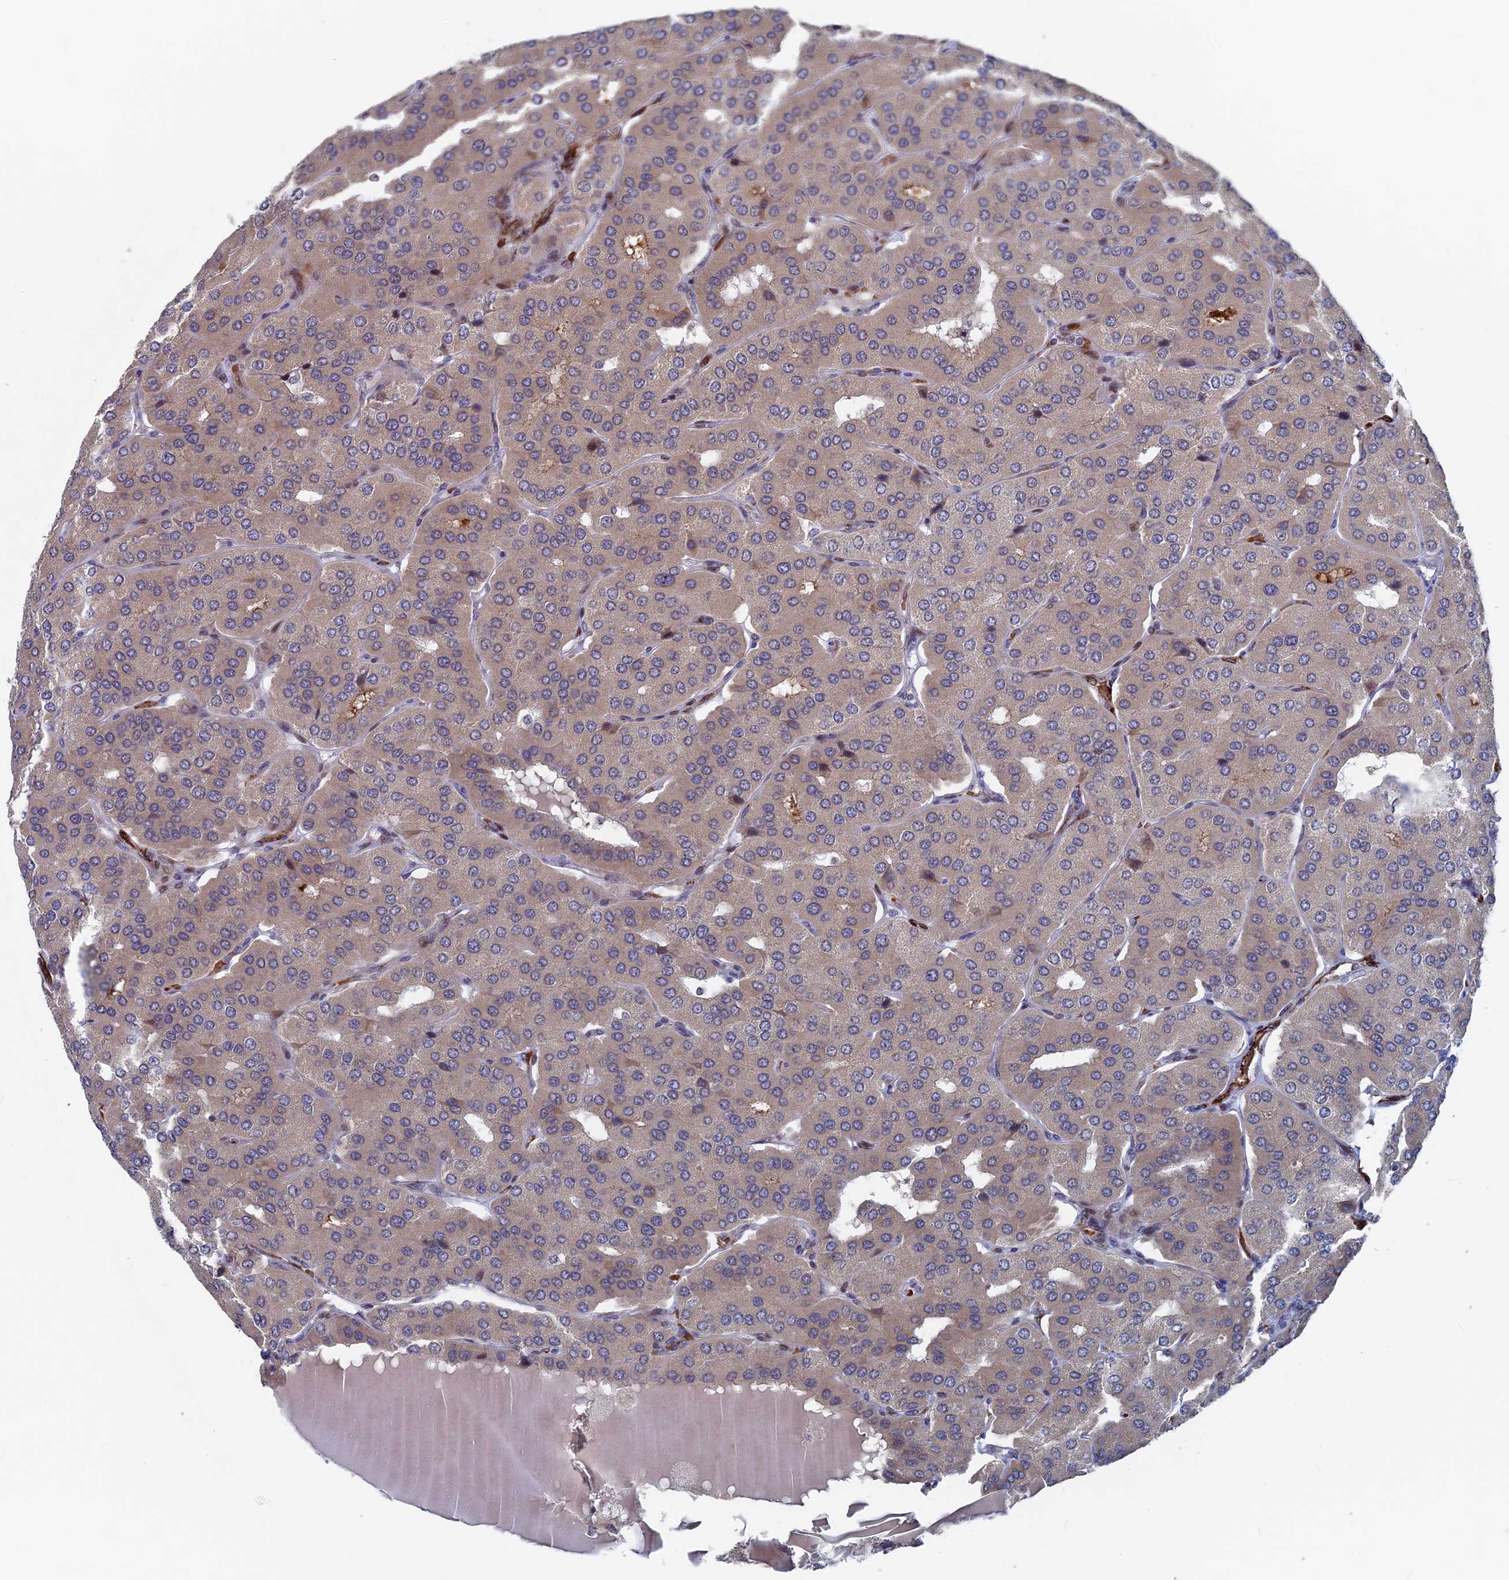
{"staining": {"intensity": "weak", "quantity": ">75%", "location": "cytoplasmic/membranous"}, "tissue": "parathyroid gland", "cell_type": "Glandular cells", "image_type": "normal", "snomed": [{"axis": "morphology", "description": "Normal tissue, NOS"}, {"axis": "morphology", "description": "Adenoma, NOS"}, {"axis": "topography", "description": "Parathyroid gland"}], "caption": "Immunohistochemical staining of normal human parathyroid gland shows low levels of weak cytoplasmic/membranous staining in approximately >75% of glandular cells. The protein is stained brown, and the nuclei are stained in blue (DAB IHC with brightfield microscopy, high magnification).", "gene": "SH3D21", "patient": {"sex": "female", "age": 86}}